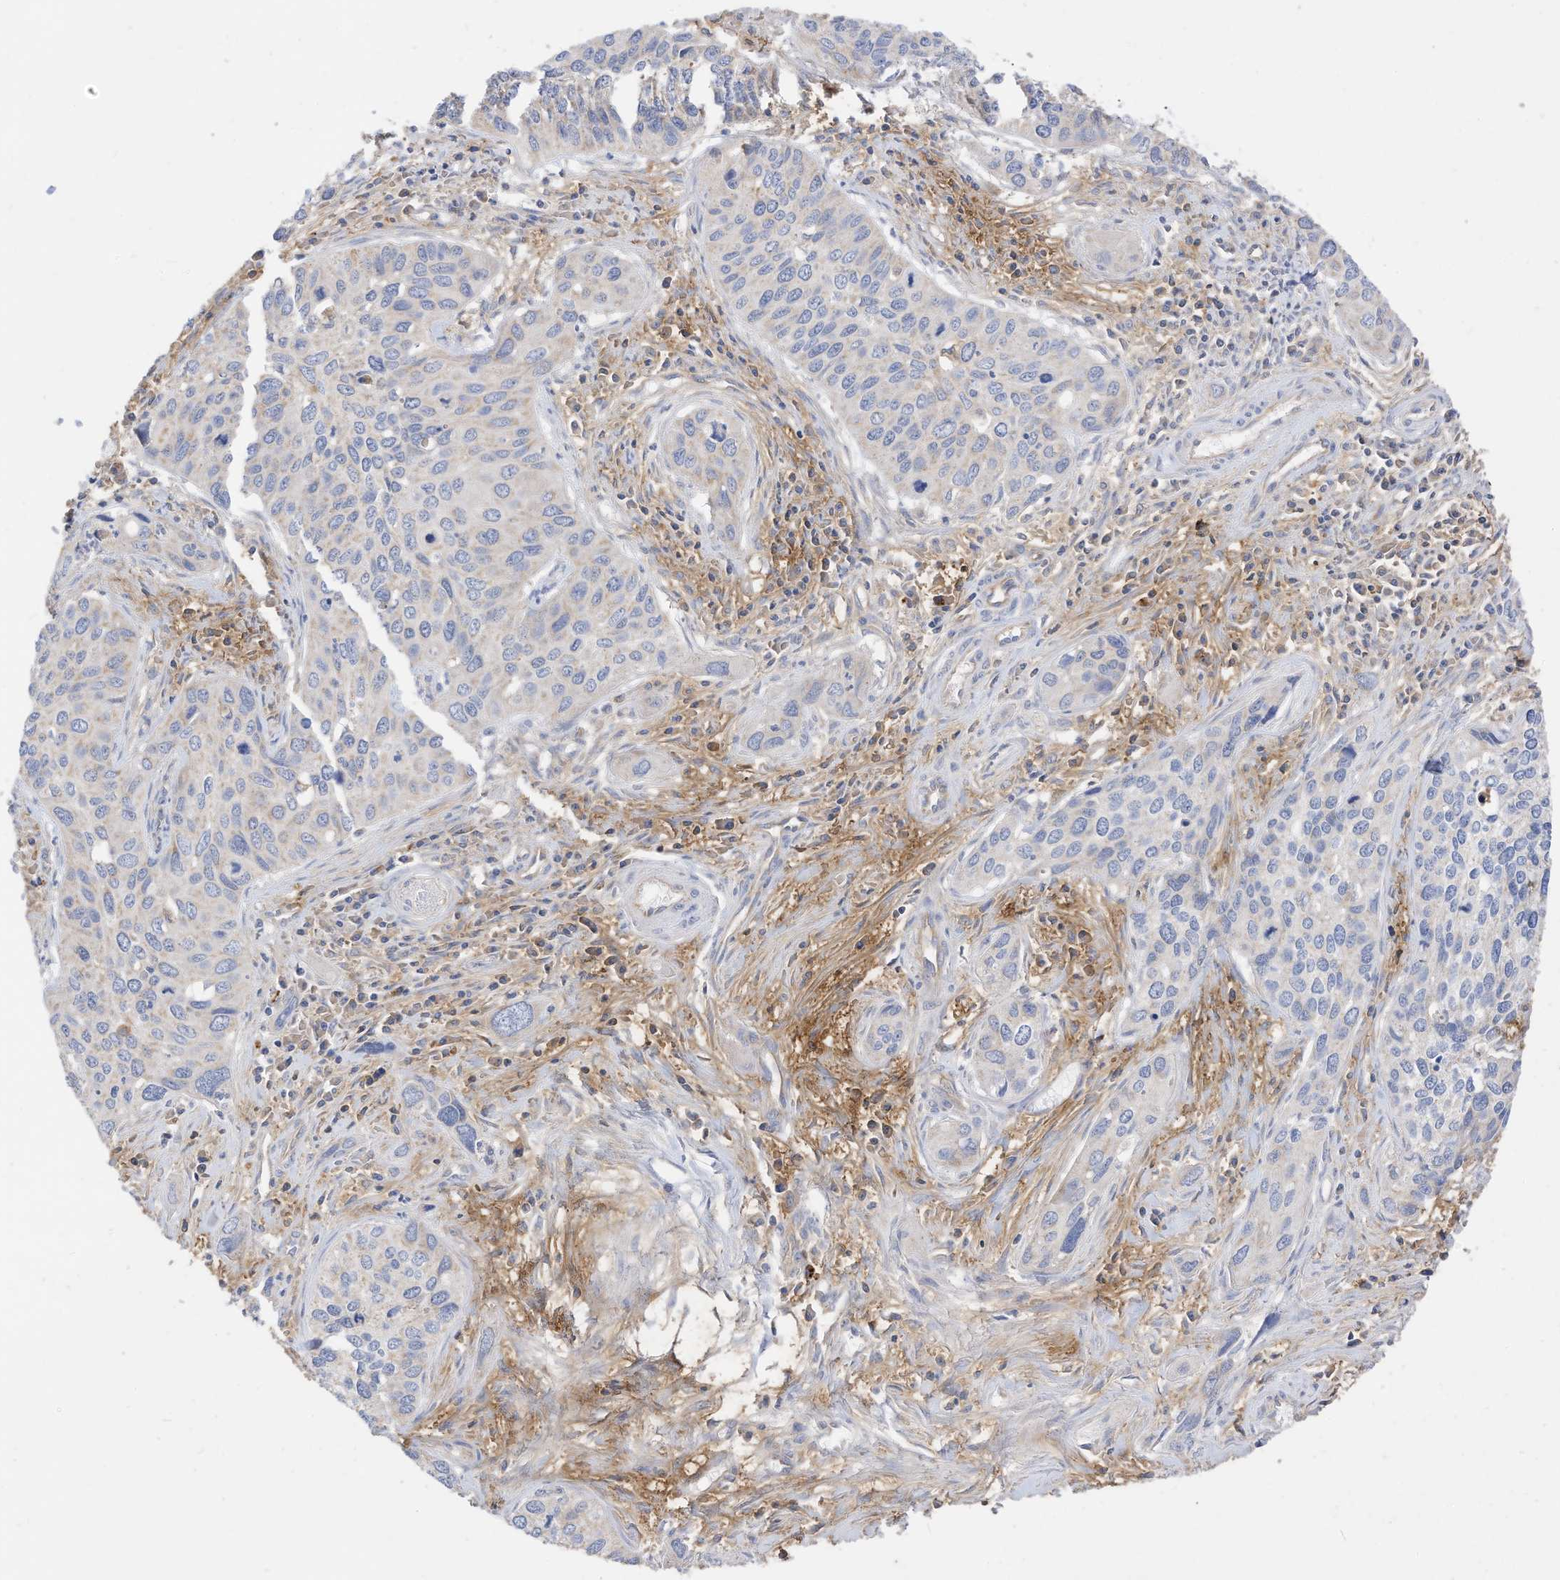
{"staining": {"intensity": "negative", "quantity": "none", "location": "none"}, "tissue": "cervical cancer", "cell_type": "Tumor cells", "image_type": "cancer", "snomed": [{"axis": "morphology", "description": "Squamous cell carcinoma, NOS"}, {"axis": "topography", "description": "Cervix"}], "caption": "An immunohistochemistry photomicrograph of squamous cell carcinoma (cervical) is shown. There is no staining in tumor cells of squamous cell carcinoma (cervical).", "gene": "RHOH", "patient": {"sex": "female", "age": 55}}